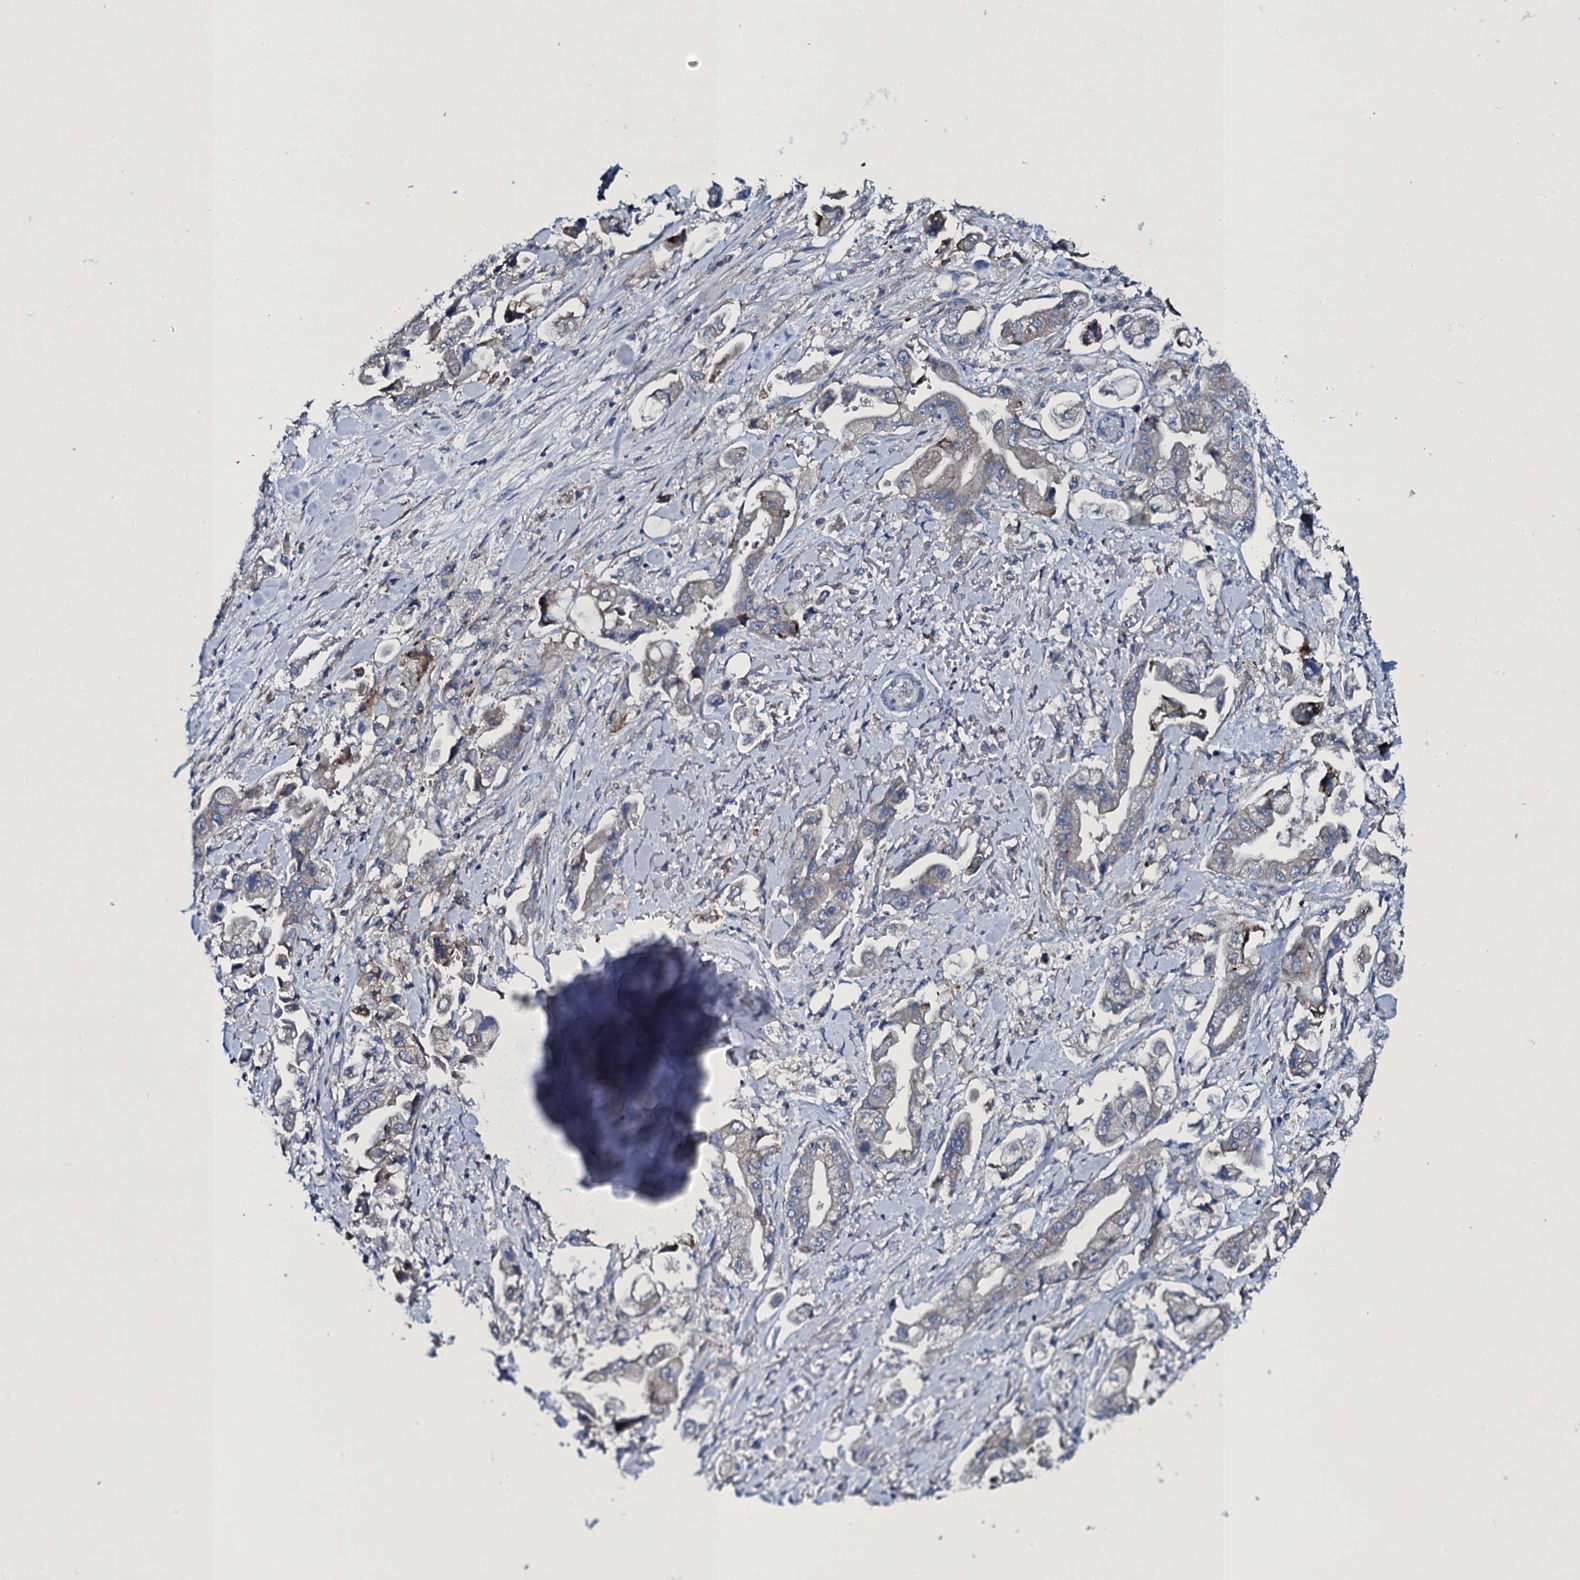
{"staining": {"intensity": "weak", "quantity": "25%-75%", "location": "cytoplasmic/membranous"}, "tissue": "stomach cancer", "cell_type": "Tumor cells", "image_type": "cancer", "snomed": [{"axis": "morphology", "description": "Adenocarcinoma, NOS"}, {"axis": "topography", "description": "Stomach"}], "caption": "Stomach cancer stained with a protein marker demonstrates weak staining in tumor cells.", "gene": "TPGS2", "patient": {"sex": "male", "age": 62}}